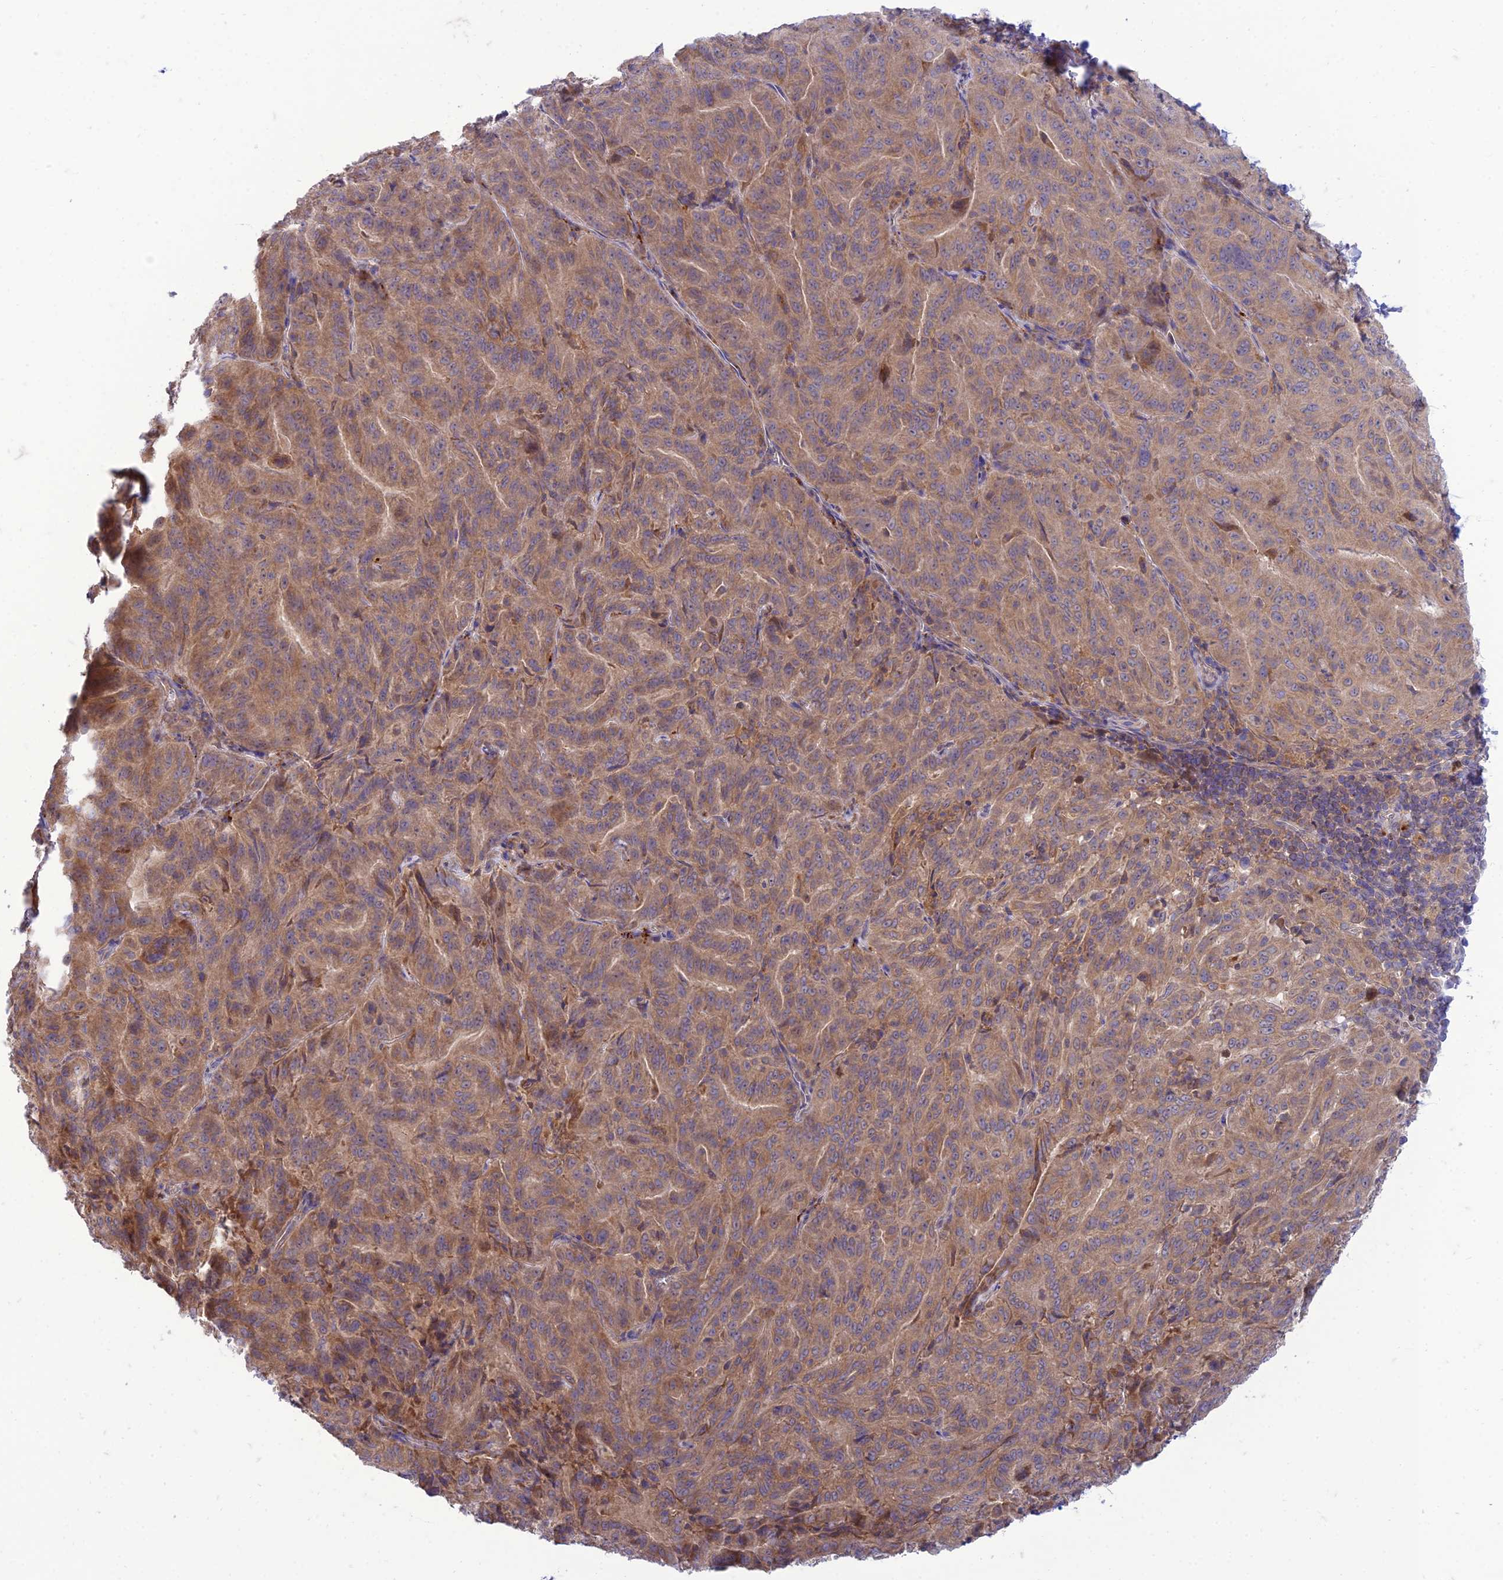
{"staining": {"intensity": "moderate", "quantity": ">75%", "location": "cytoplasmic/membranous"}, "tissue": "pancreatic cancer", "cell_type": "Tumor cells", "image_type": "cancer", "snomed": [{"axis": "morphology", "description": "Adenocarcinoma, NOS"}, {"axis": "topography", "description": "Pancreas"}], "caption": "Moderate cytoplasmic/membranous expression for a protein is identified in approximately >75% of tumor cells of pancreatic adenocarcinoma using immunohistochemistry.", "gene": "IRAK3", "patient": {"sex": "male", "age": 63}}